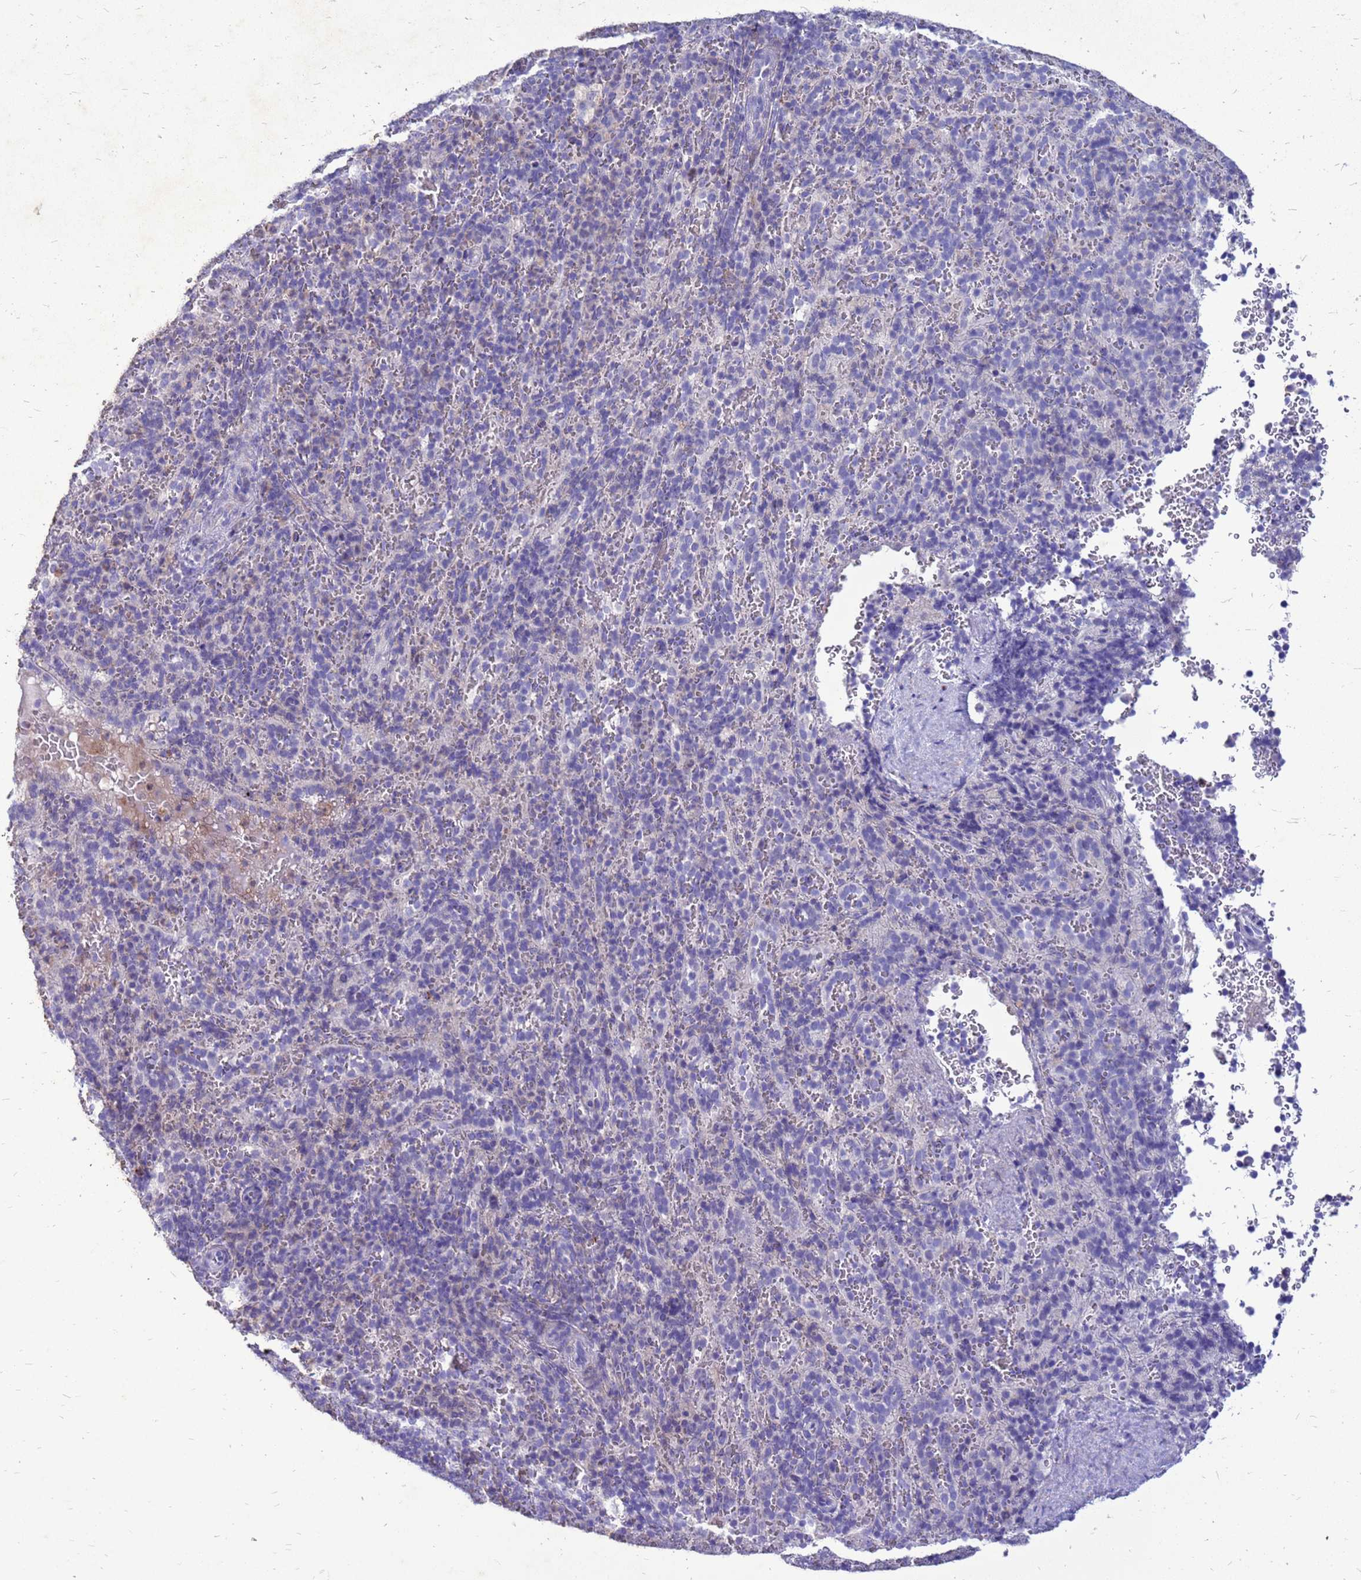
{"staining": {"intensity": "negative", "quantity": "none", "location": "none"}, "tissue": "spleen", "cell_type": "Cells in red pulp", "image_type": "normal", "snomed": [{"axis": "morphology", "description": "Normal tissue, NOS"}, {"axis": "topography", "description": "Spleen"}], "caption": "A histopathology image of spleen stained for a protein displays no brown staining in cells in red pulp.", "gene": "AKR1C1", "patient": {"sex": "female", "age": 21}}